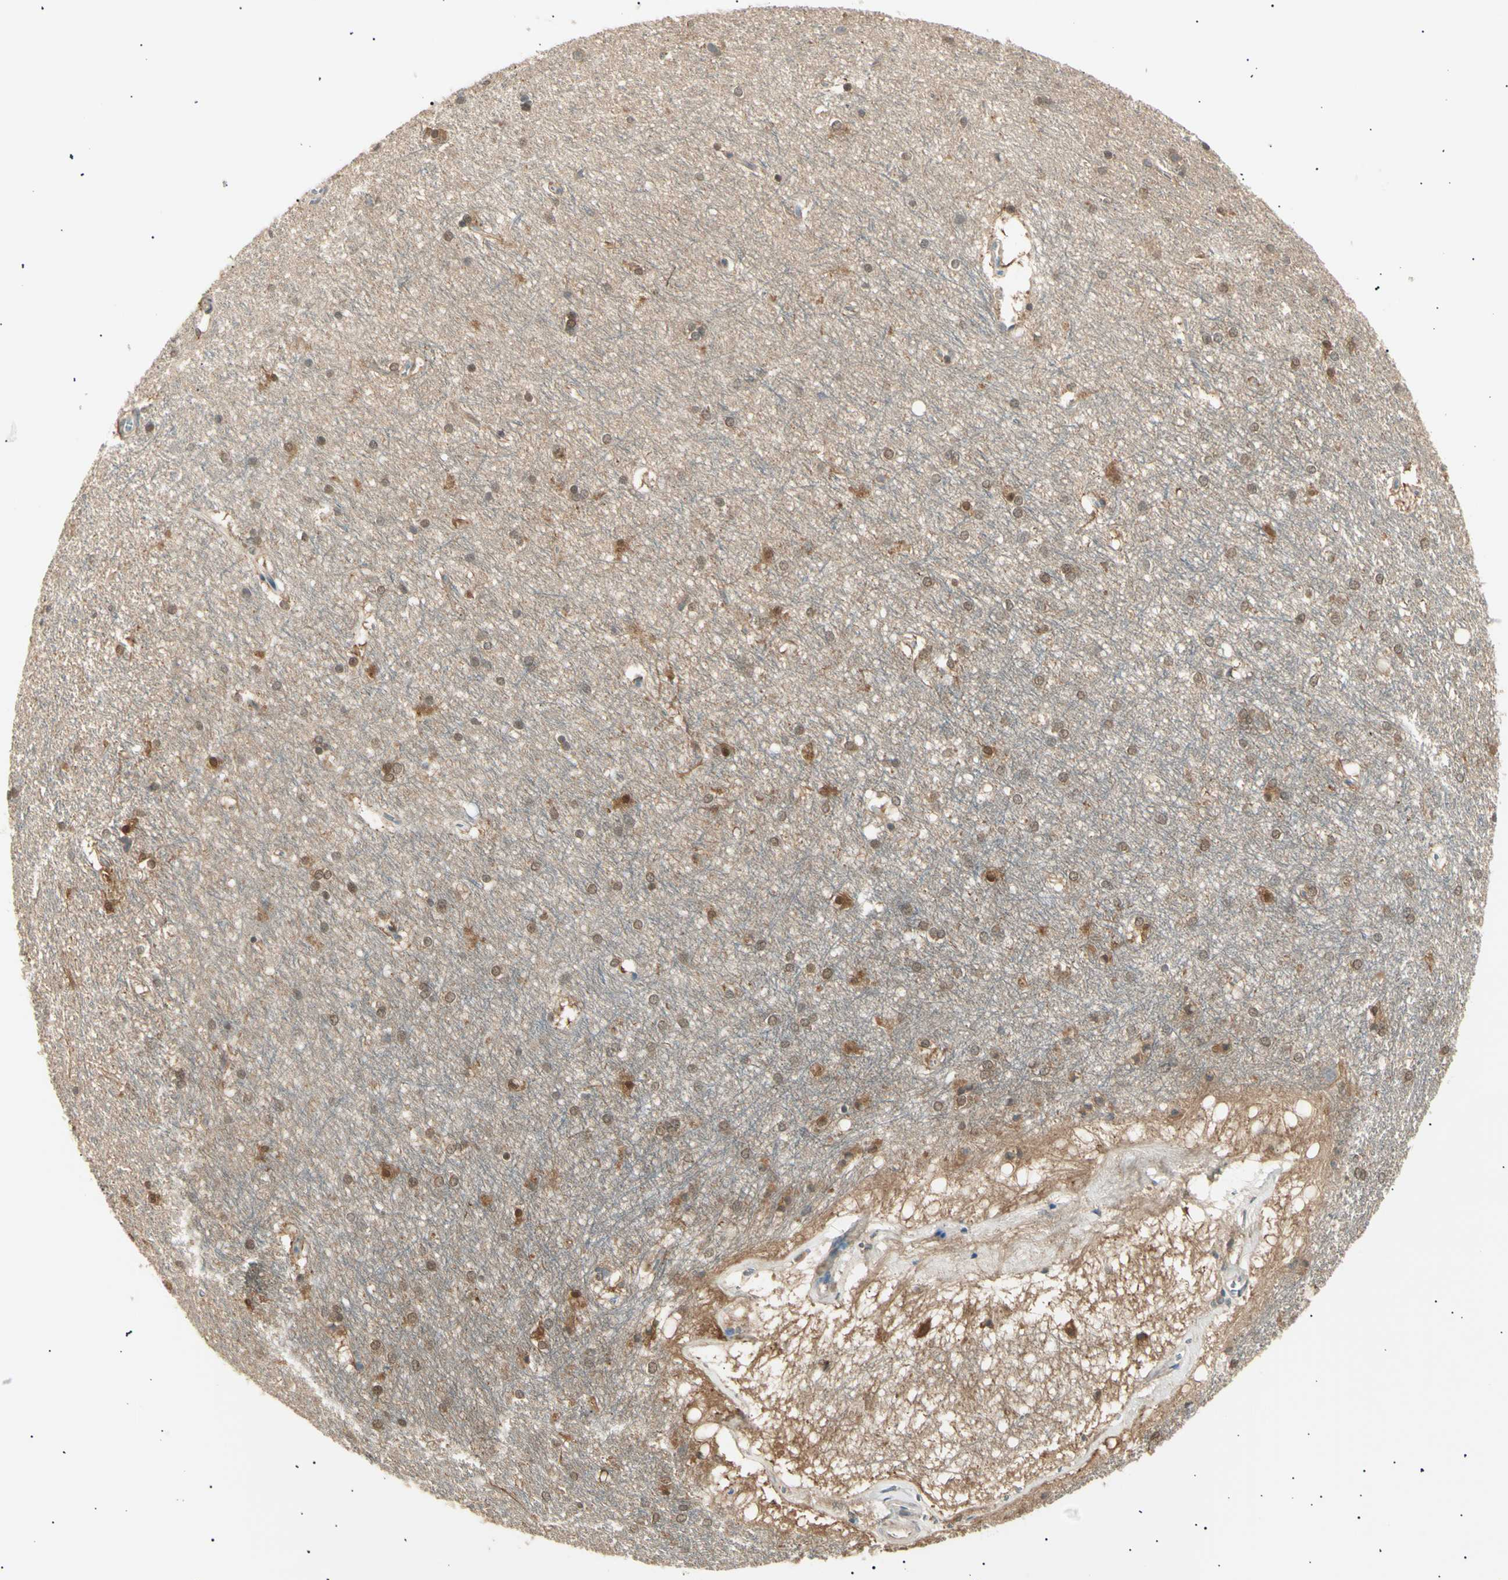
{"staining": {"intensity": "strong", "quantity": "<25%", "location": "cytoplasmic/membranous,nuclear"}, "tissue": "hippocampus", "cell_type": "Glial cells", "image_type": "normal", "snomed": [{"axis": "morphology", "description": "Normal tissue, NOS"}, {"axis": "topography", "description": "Hippocampus"}], "caption": "Immunohistochemistry image of normal hippocampus stained for a protein (brown), which shows medium levels of strong cytoplasmic/membranous,nuclear staining in about <25% of glial cells.", "gene": "LHPP", "patient": {"sex": "female", "age": 19}}